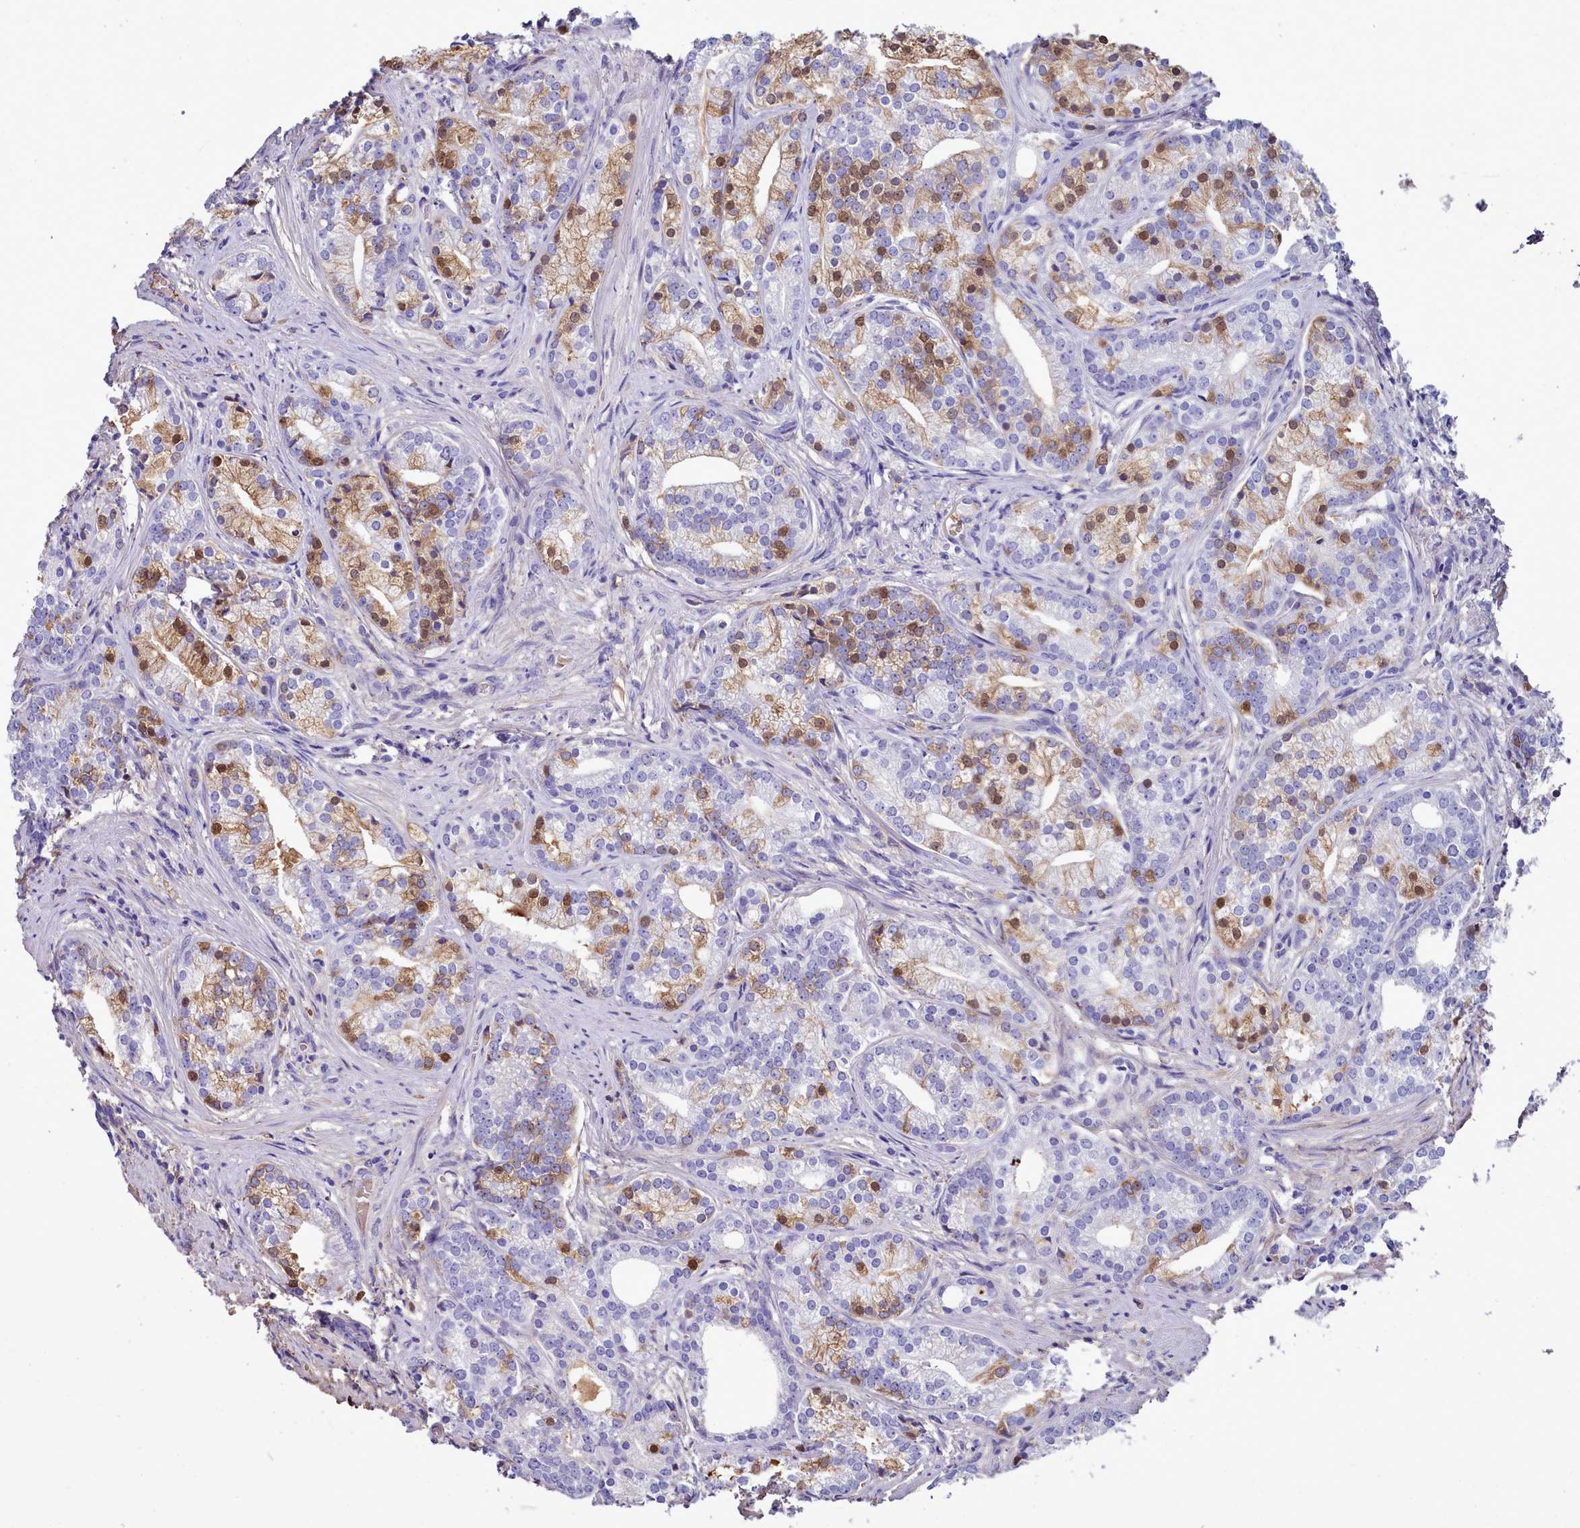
{"staining": {"intensity": "moderate", "quantity": "<25%", "location": "cytoplasmic/membranous,nuclear"}, "tissue": "prostate cancer", "cell_type": "Tumor cells", "image_type": "cancer", "snomed": [{"axis": "morphology", "description": "Adenocarcinoma, Low grade"}, {"axis": "topography", "description": "Prostate"}], "caption": "IHC histopathology image of low-grade adenocarcinoma (prostate) stained for a protein (brown), which demonstrates low levels of moderate cytoplasmic/membranous and nuclear expression in about <25% of tumor cells.", "gene": "H1-7", "patient": {"sex": "male", "age": 71}}